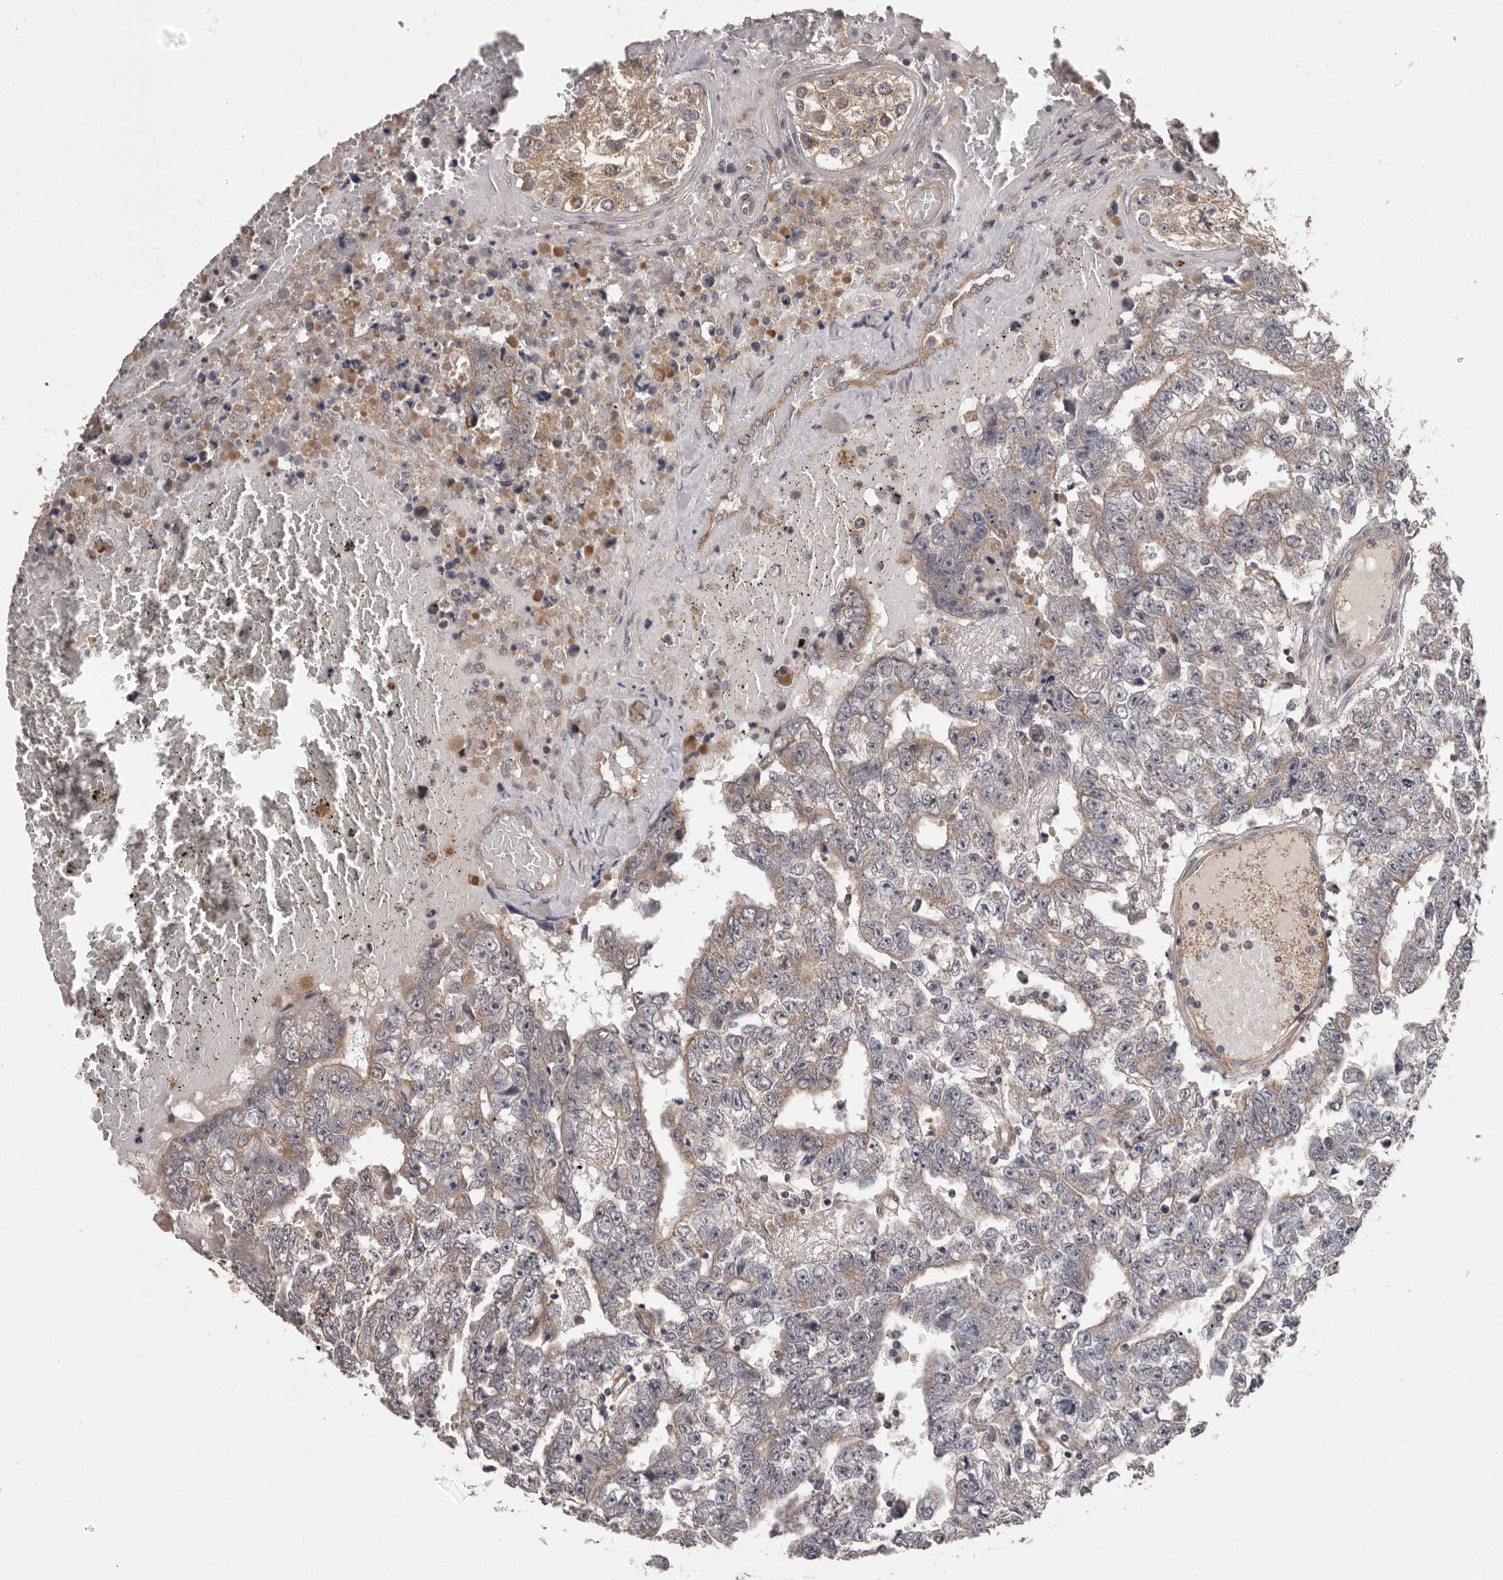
{"staining": {"intensity": "moderate", "quantity": "25%-75%", "location": "cytoplasmic/membranous"}, "tissue": "testis cancer", "cell_type": "Tumor cells", "image_type": "cancer", "snomed": [{"axis": "morphology", "description": "Carcinoma, Embryonal, NOS"}, {"axis": "topography", "description": "Testis"}], "caption": "Moderate cytoplasmic/membranous expression is present in approximately 25%-75% of tumor cells in testis cancer (embryonal carcinoma).", "gene": "VPS37A", "patient": {"sex": "male", "age": 25}}